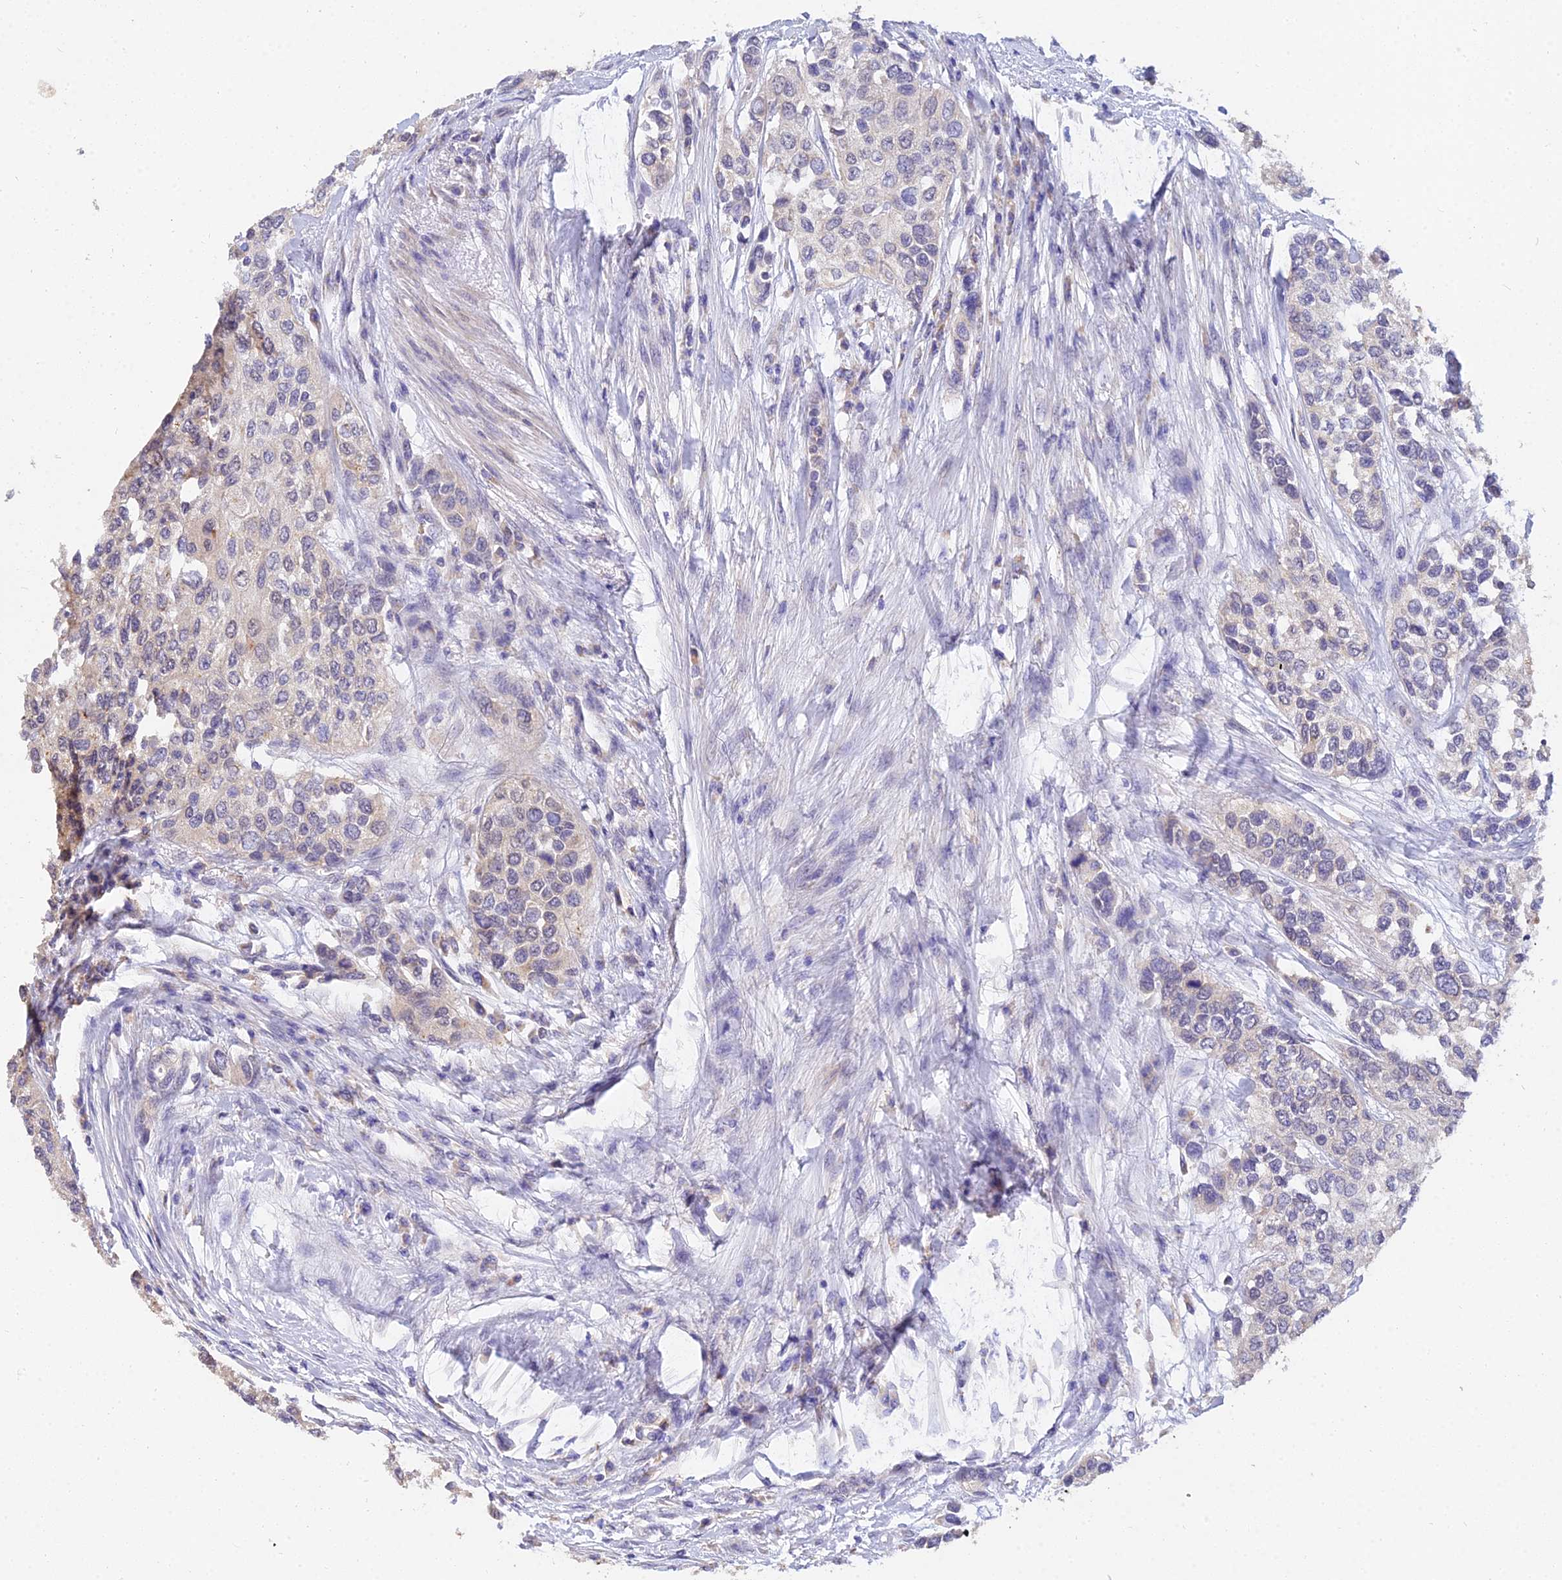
{"staining": {"intensity": "negative", "quantity": "none", "location": "none"}, "tissue": "urothelial cancer", "cell_type": "Tumor cells", "image_type": "cancer", "snomed": [{"axis": "morphology", "description": "Normal tissue, NOS"}, {"axis": "morphology", "description": "Urothelial carcinoma, High grade"}, {"axis": "topography", "description": "Vascular tissue"}, {"axis": "topography", "description": "Urinary bladder"}], "caption": "High magnification brightfield microscopy of urothelial carcinoma (high-grade) stained with DAB (brown) and counterstained with hematoxylin (blue): tumor cells show no significant staining.", "gene": "ARL8B", "patient": {"sex": "female", "age": 56}}